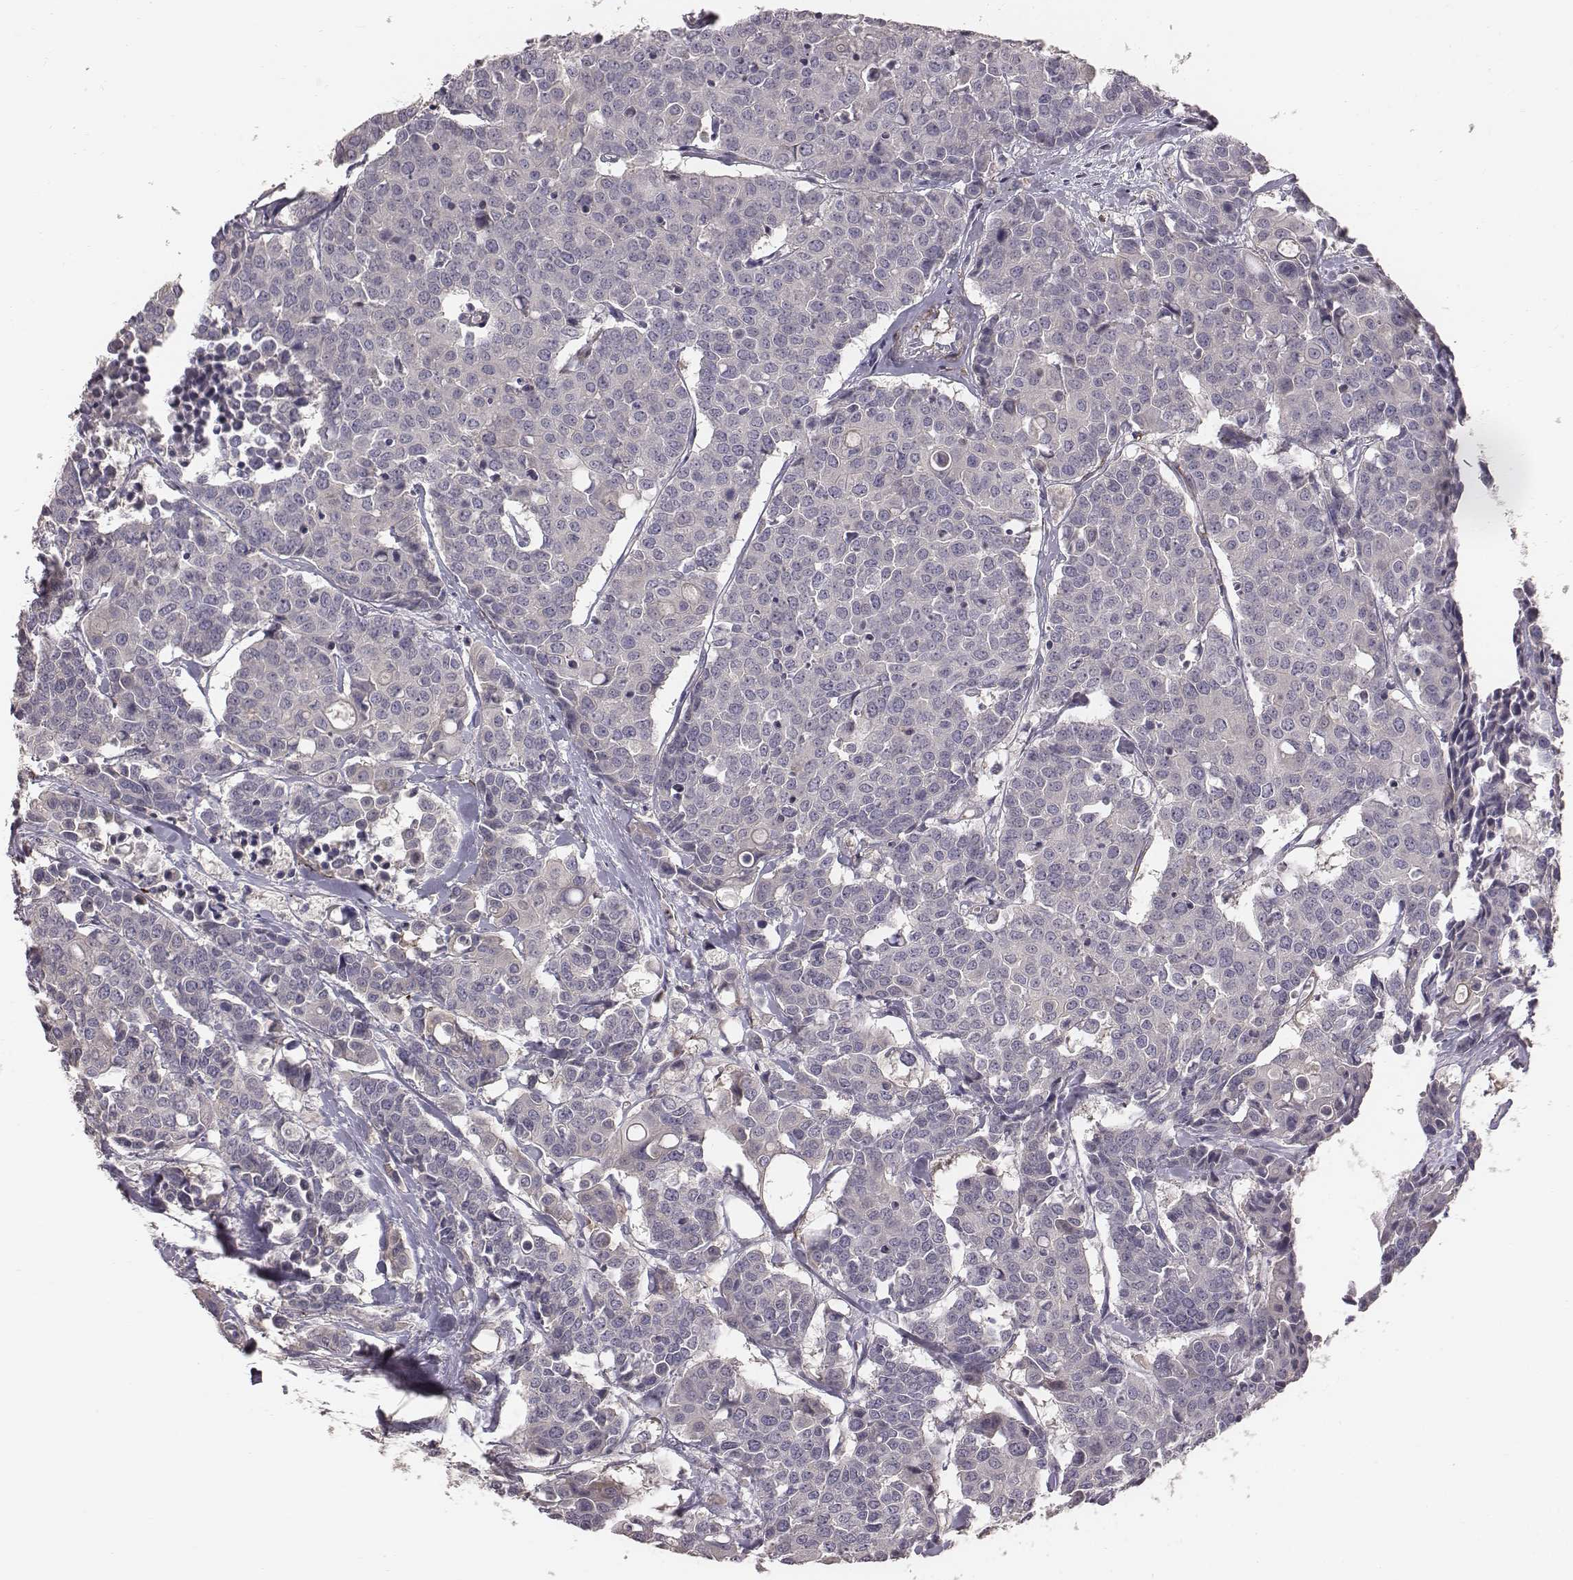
{"staining": {"intensity": "negative", "quantity": "none", "location": "none"}, "tissue": "carcinoid", "cell_type": "Tumor cells", "image_type": "cancer", "snomed": [{"axis": "morphology", "description": "Carcinoid, malignant, NOS"}, {"axis": "topography", "description": "Colon"}], "caption": "Tumor cells are negative for protein expression in human carcinoid (malignant).", "gene": "PRKCZ", "patient": {"sex": "male", "age": 81}}